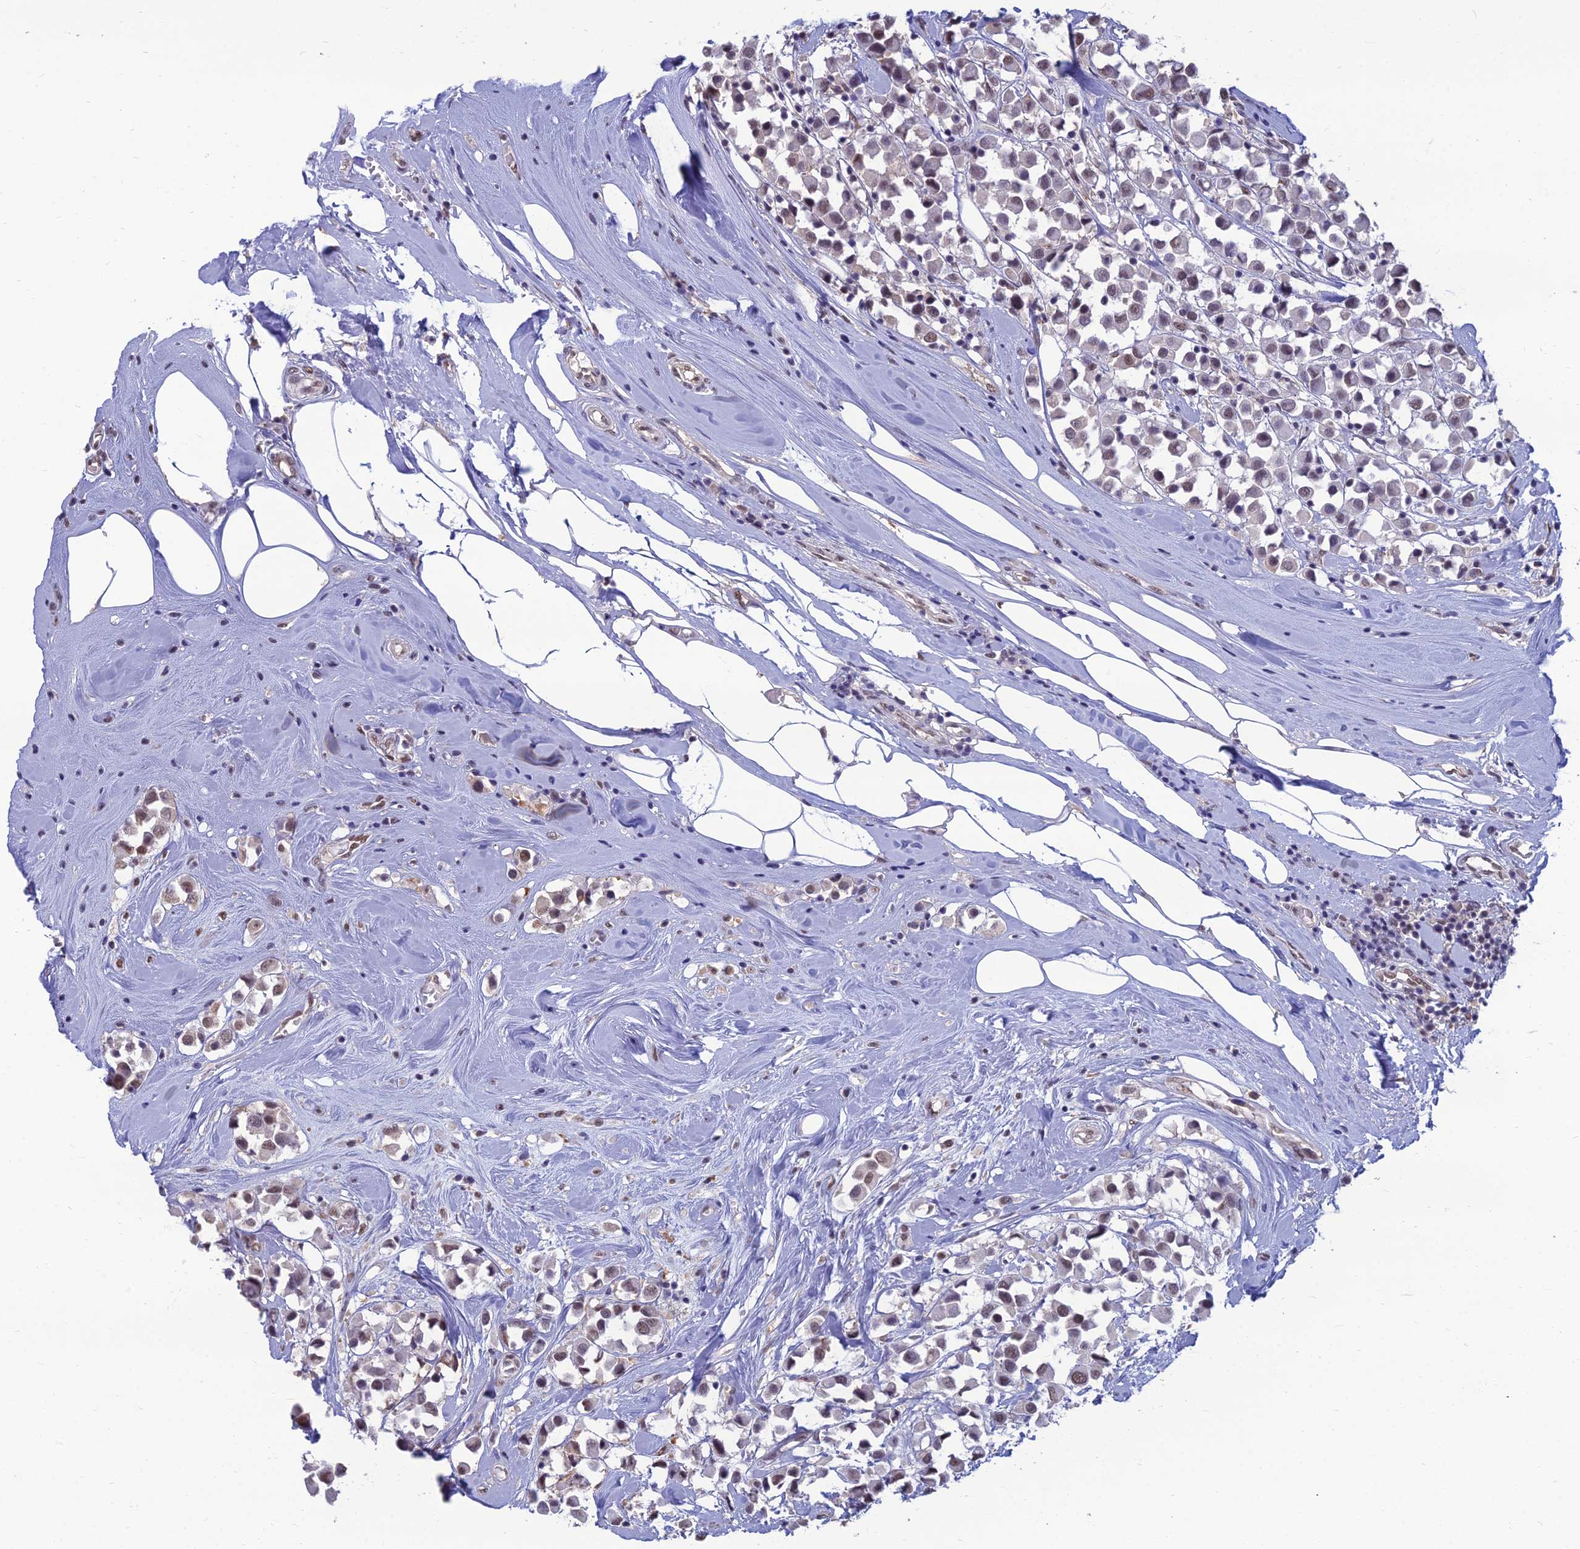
{"staining": {"intensity": "weak", "quantity": ">75%", "location": "nuclear"}, "tissue": "breast cancer", "cell_type": "Tumor cells", "image_type": "cancer", "snomed": [{"axis": "morphology", "description": "Duct carcinoma"}, {"axis": "topography", "description": "Breast"}], "caption": "Immunohistochemistry staining of invasive ductal carcinoma (breast), which reveals low levels of weak nuclear positivity in approximately >75% of tumor cells indicating weak nuclear protein staining. The staining was performed using DAB (3,3'-diaminobenzidine) (brown) for protein detection and nuclei were counterstained in hematoxylin (blue).", "gene": "SRSF7", "patient": {"sex": "female", "age": 61}}